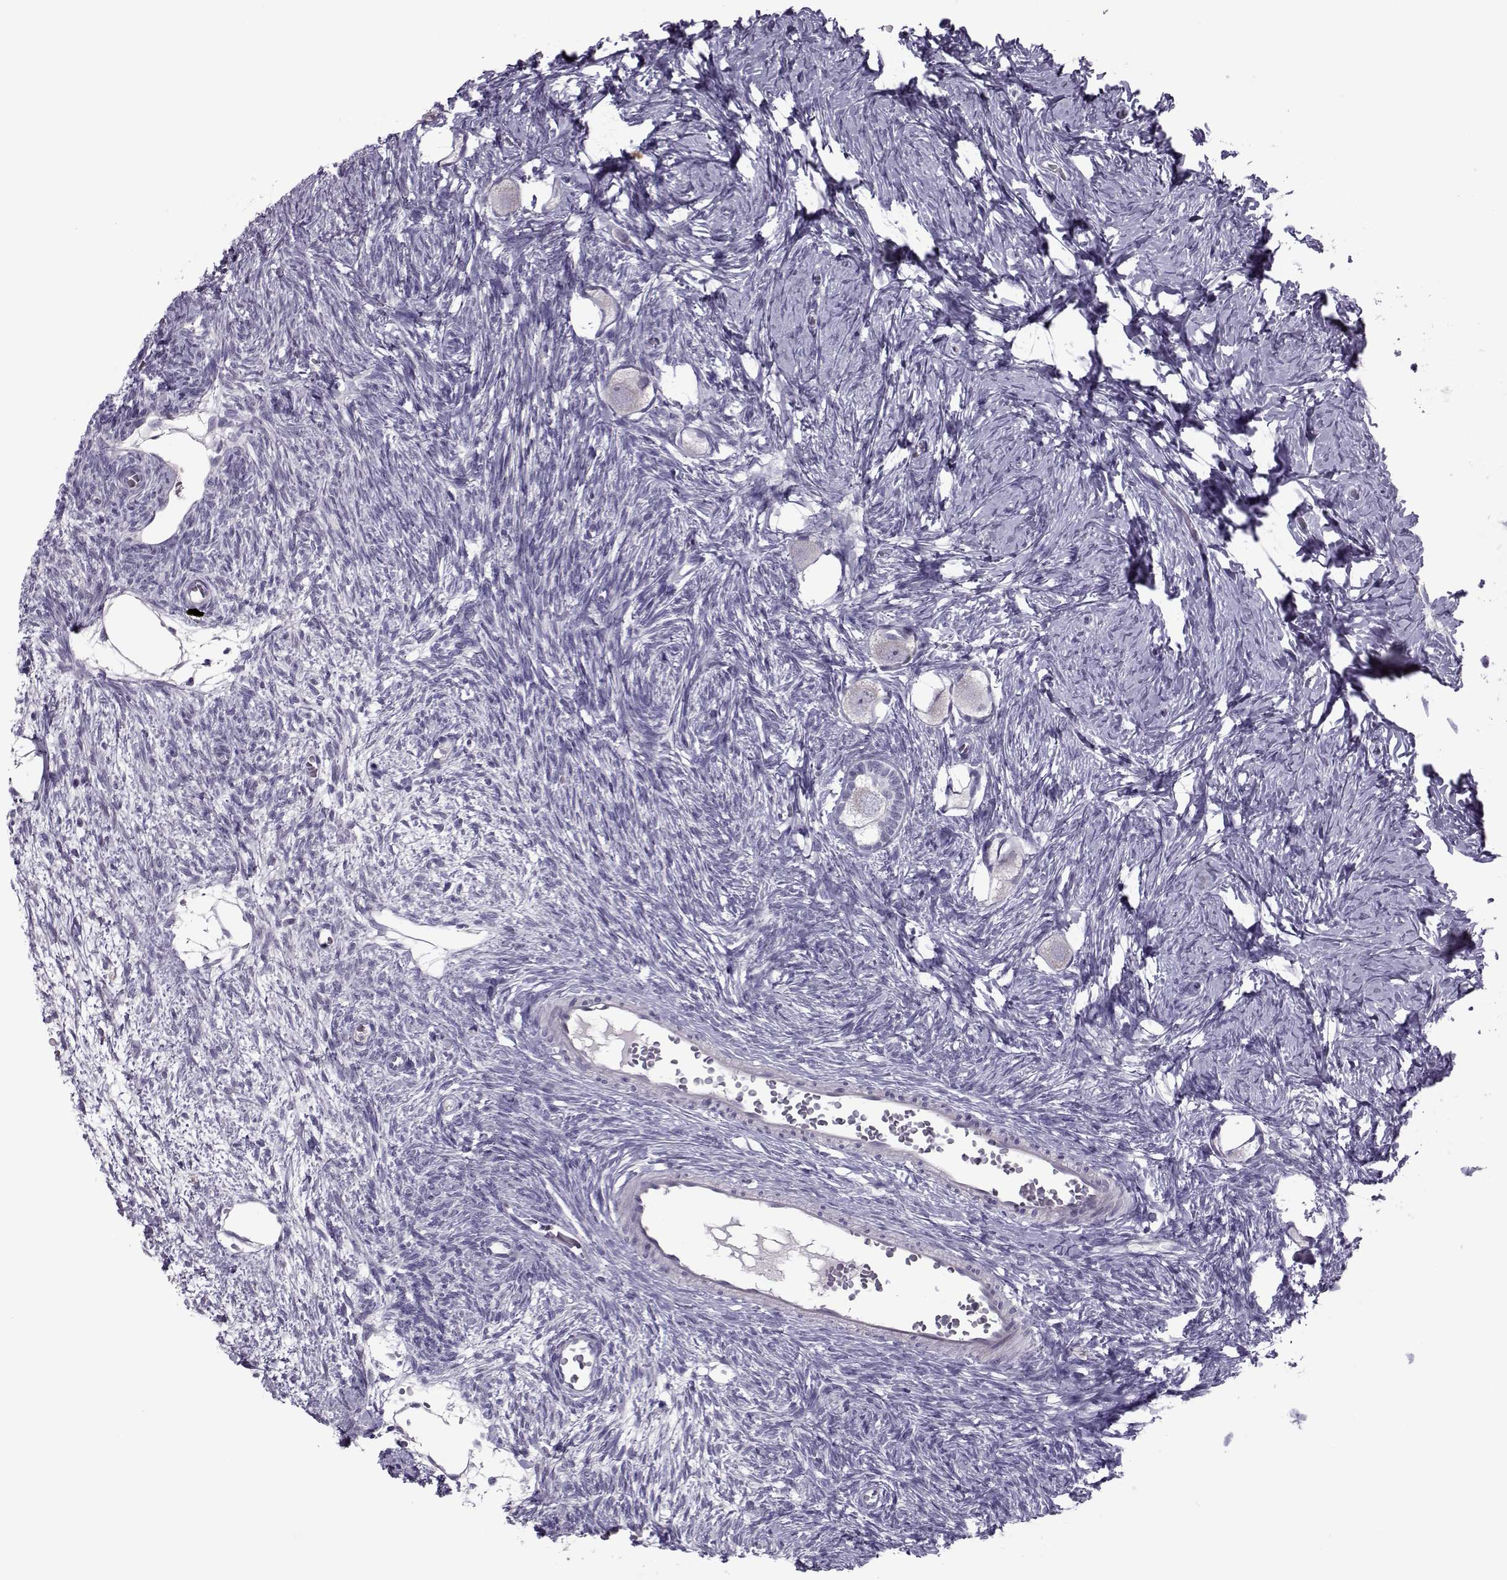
{"staining": {"intensity": "negative", "quantity": "none", "location": "none"}, "tissue": "ovary", "cell_type": "Follicle cells", "image_type": "normal", "snomed": [{"axis": "morphology", "description": "Normal tissue, NOS"}, {"axis": "topography", "description": "Ovary"}], "caption": "Photomicrograph shows no protein staining in follicle cells of benign ovary.", "gene": "ASRGL1", "patient": {"sex": "female", "age": 27}}